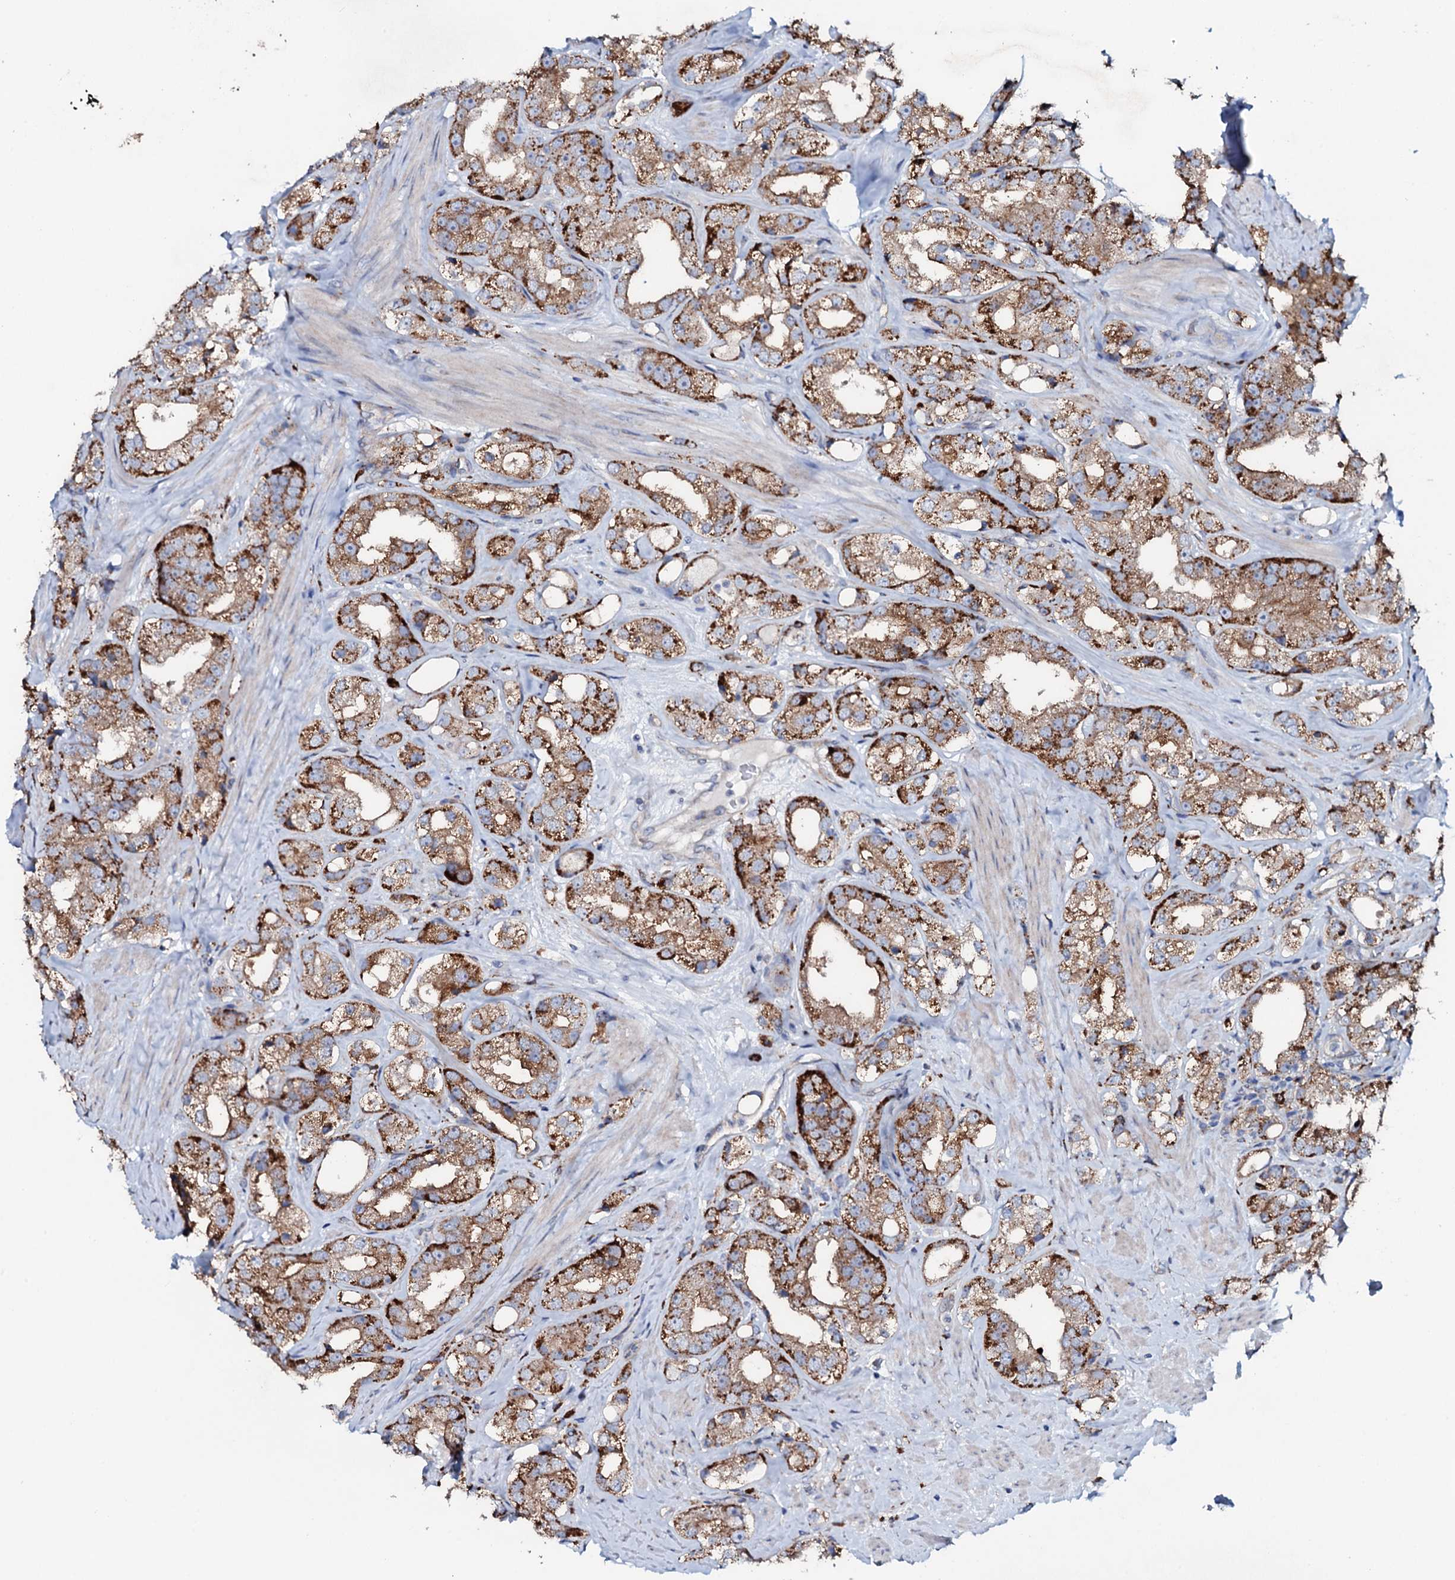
{"staining": {"intensity": "moderate", "quantity": ">75%", "location": "cytoplasmic/membranous"}, "tissue": "prostate cancer", "cell_type": "Tumor cells", "image_type": "cancer", "snomed": [{"axis": "morphology", "description": "Adenocarcinoma, NOS"}, {"axis": "topography", "description": "Prostate"}], "caption": "Prostate adenocarcinoma was stained to show a protein in brown. There is medium levels of moderate cytoplasmic/membranous positivity in about >75% of tumor cells. Nuclei are stained in blue.", "gene": "P2RX4", "patient": {"sex": "male", "age": 79}}